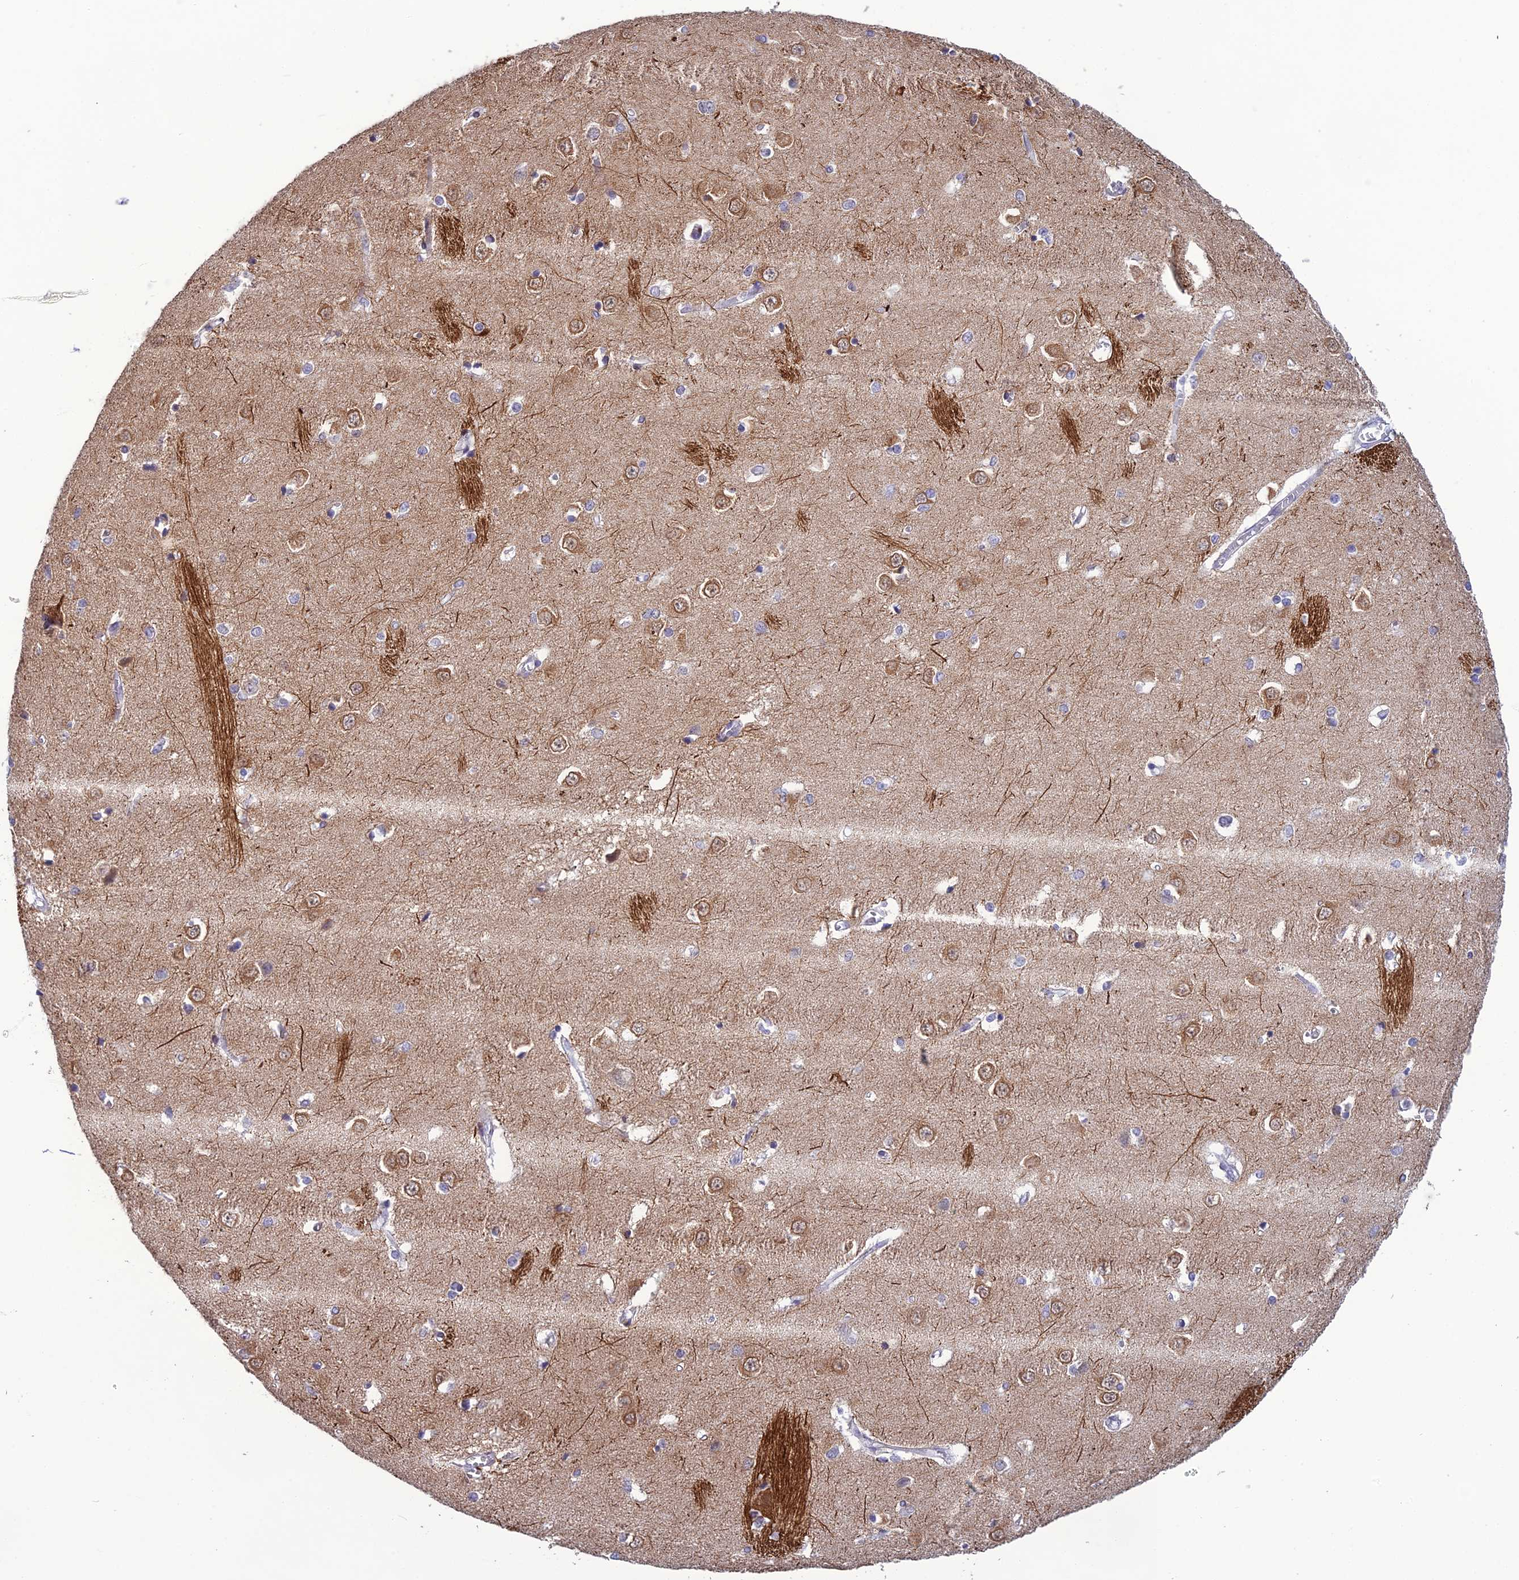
{"staining": {"intensity": "negative", "quantity": "none", "location": "none"}, "tissue": "caudate", "cell_type": "Glial cells", "image_type": "normal", "snomed": [{"axis": "morphology", "description": "Normal tissue, NOS"}, {"axis": "topography", "description": "Lateral ventricle wall"}], "caption": "A histopathology image of human caudate is negative for staining in glial cells. (Immunohistochemistry (ihc), brightfield microscopy, high magnification).", "gene": "TMEM134", "patient": {"sex": "male", "age": 37}}